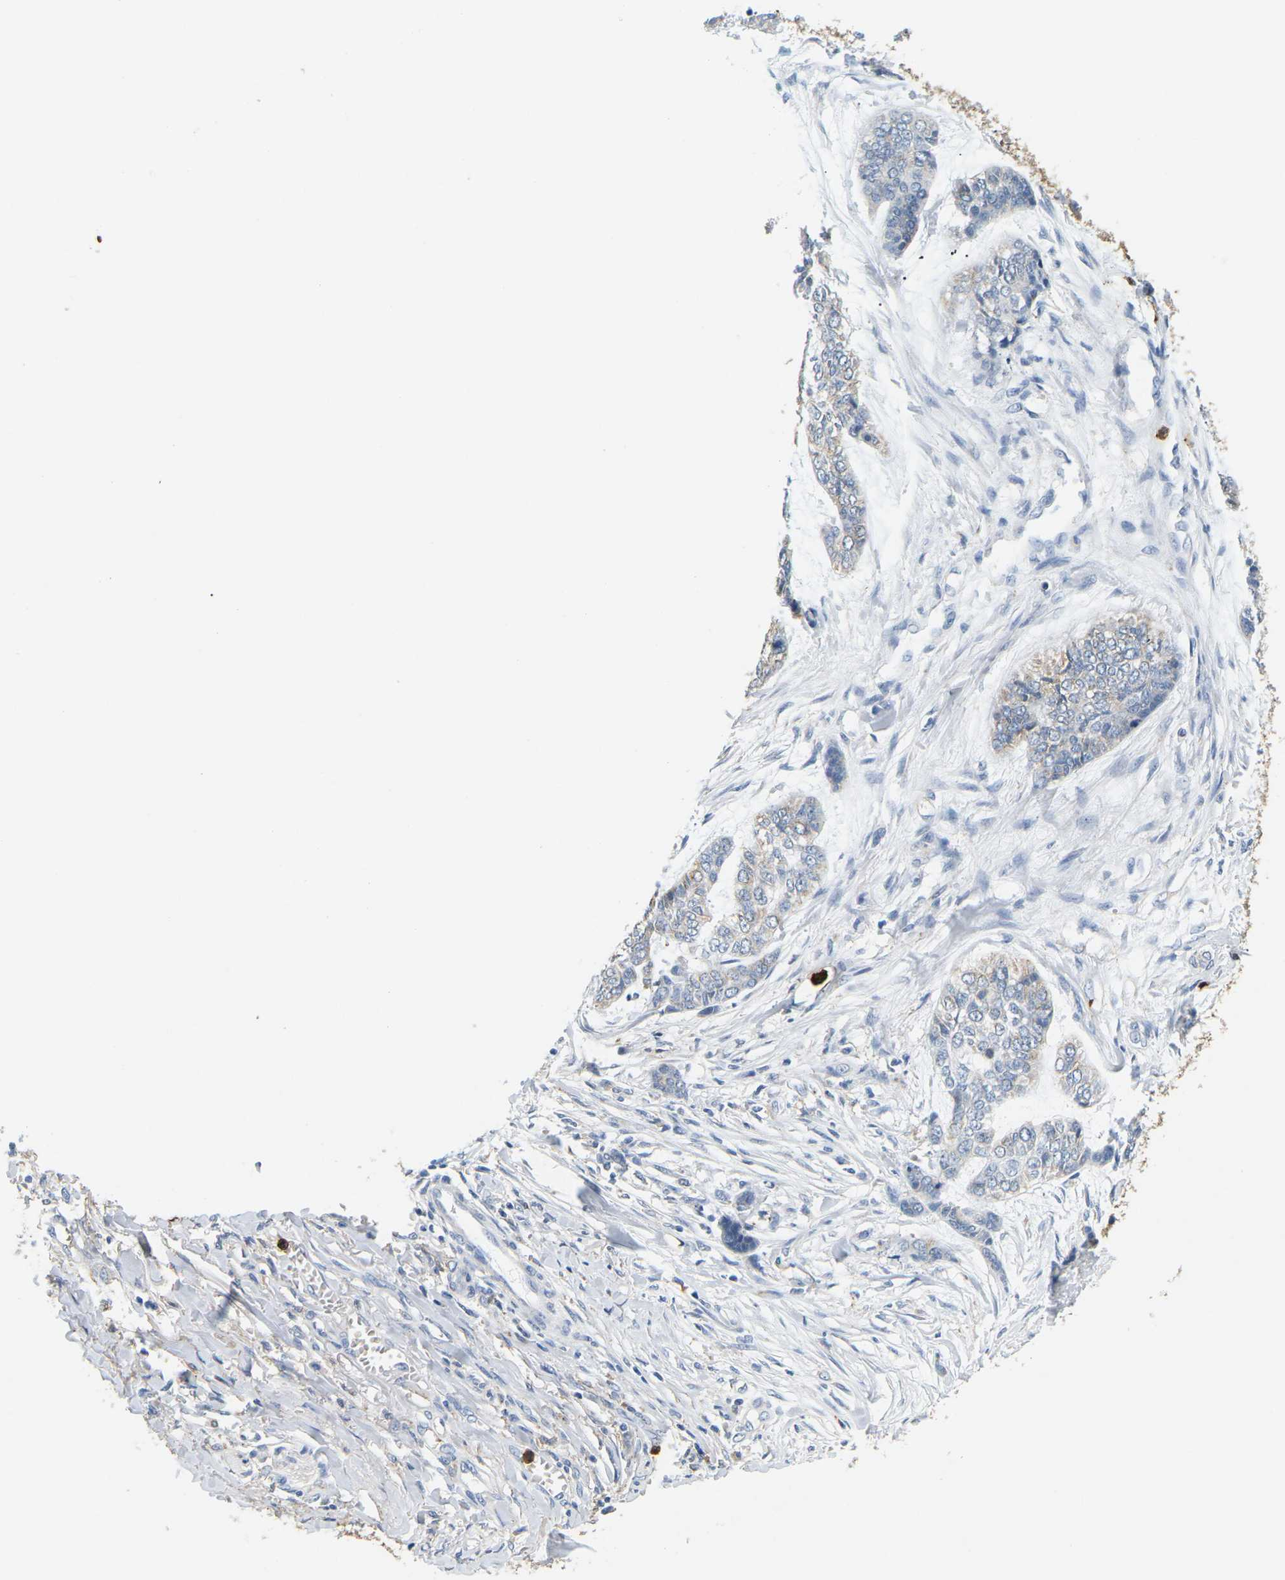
{"staining": {"intensity": "negative", "quantity": "none", "location": "none"}, "tissue": "skin cancer", "cell_type": "Tumor cells", "image_type": "cancer", "snomed": [{"axis": "morphology", "description": "Basal cell carcinoma"}, {"axis": "topography", "description": "Skin"}], "caption": "This is an IHC image of skin cancer (basal cell carcinoma). There is no expression in tumor cells.", "gene": "ADM", "patient": {"sex": "female", "age": 64}}